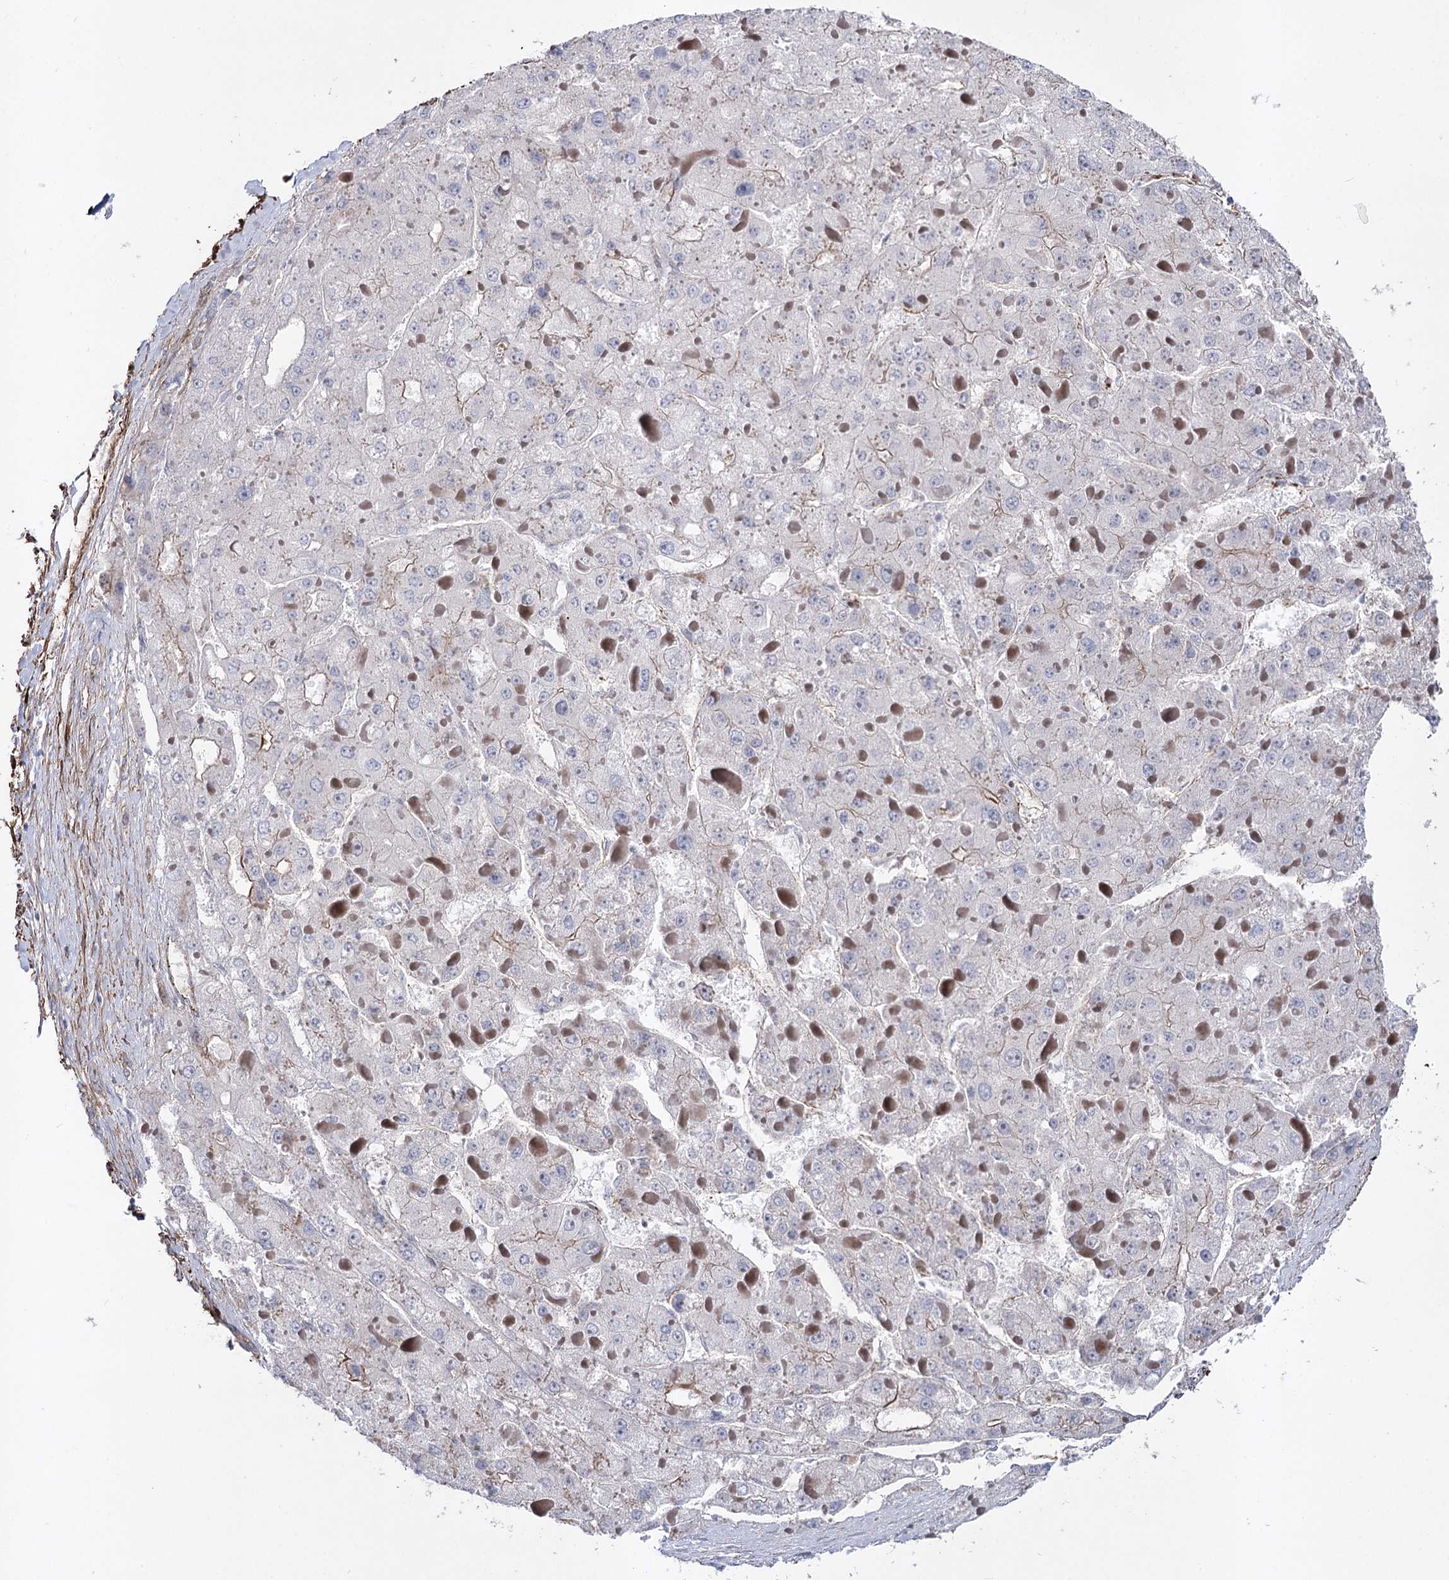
{"staining": {"intensity": "negative", "quantity": "none", "location": "none"}, "tissue": "liver cancer", "cell_type": "Tumor cells", "image_type": "cancer", "snomed": [{"axis": "morphology", "description": "Carcinoma, Hepatocellular, NOS"}, {"axis": "topography", "description": "Liver"}], "caption": "Protein analysis of hepatocellular carcinoma (liver) demonstrates no significant staining in tumor cells.", "gene": "ARHGAP20", "patient": {"sex": "female", "age": 73}}